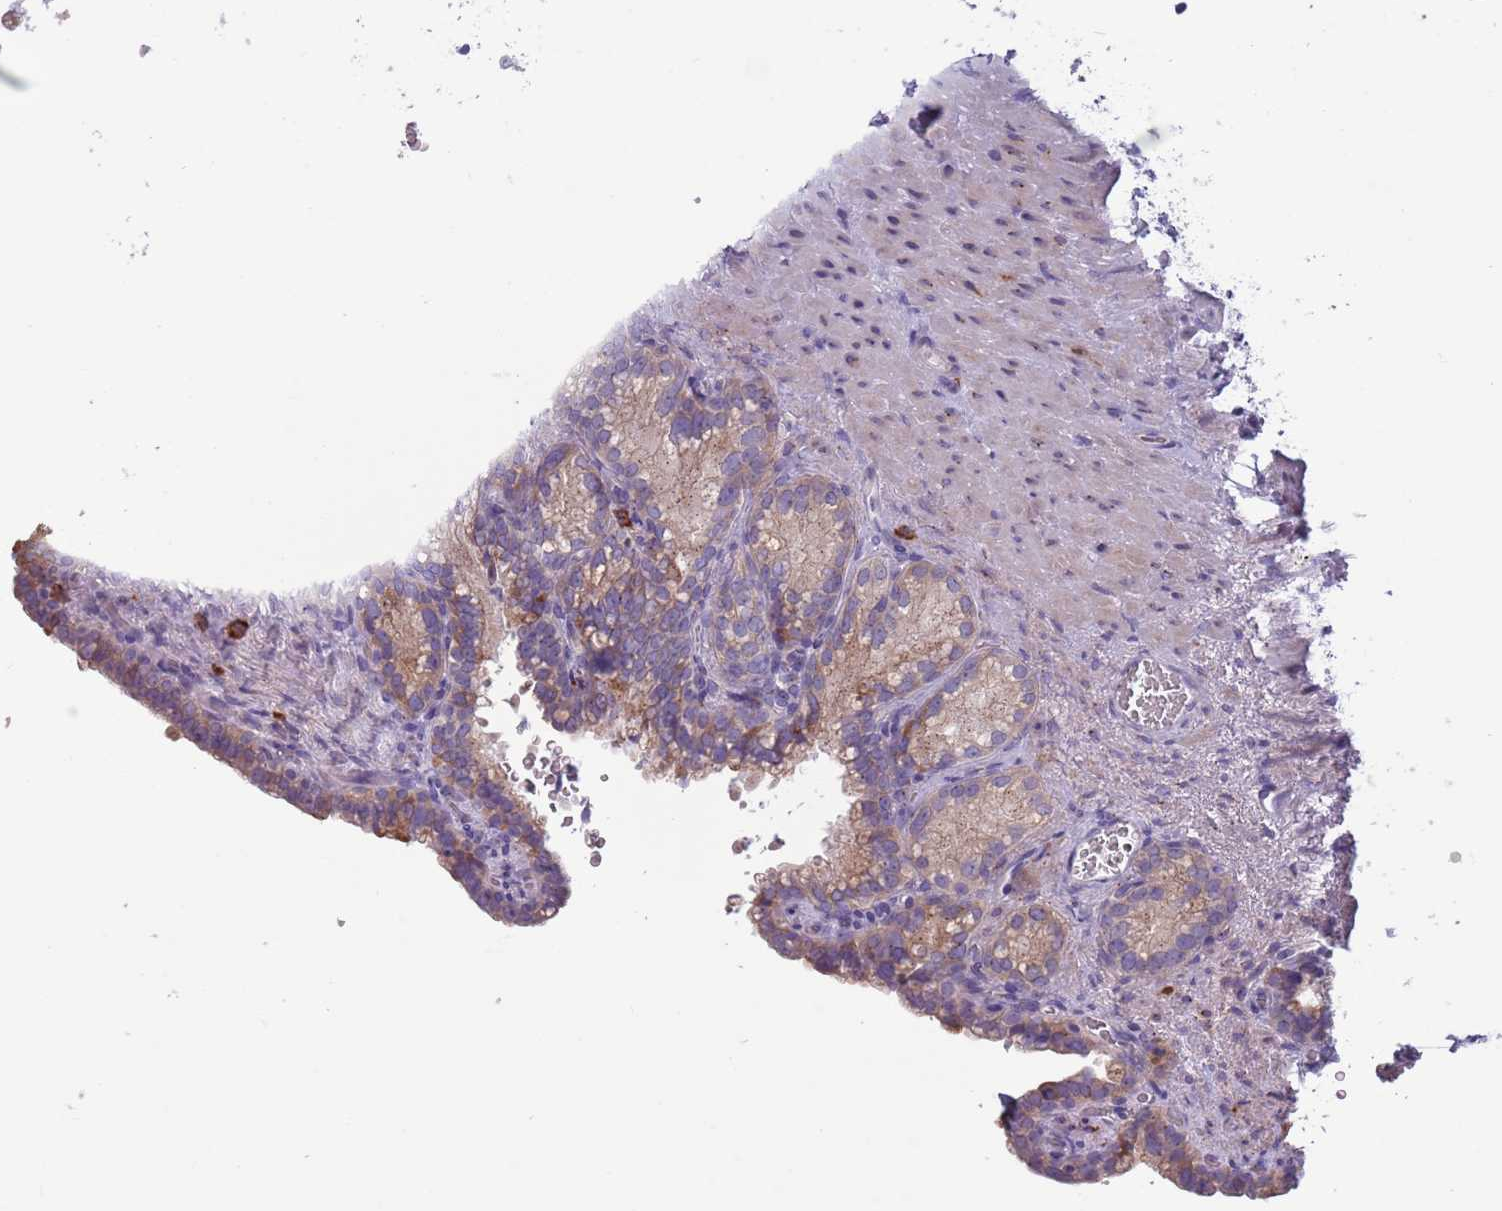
{"staining": {"intensity": "moderate", "quantity": ">75%", "location": "cytoplasmic/membranous"}, "tissue": "seminal vesicle", "cell_type": "Glandular cells", "image_type": "normal", "snomed": [{"axis": "morphology", "description": "Normal tissue, NOS"}, {"axis": "topography", "description": "Seminal veicle"}], "caption": "This micrograph displays immunohistochemistry (IHC) staining of benign seminal vesicle, with medium moderate cytoplasmic/membranous expression in approximately >75% of glandular cells.", "gene": "LTB", "patient": {"sex": "male", "age": 58}}